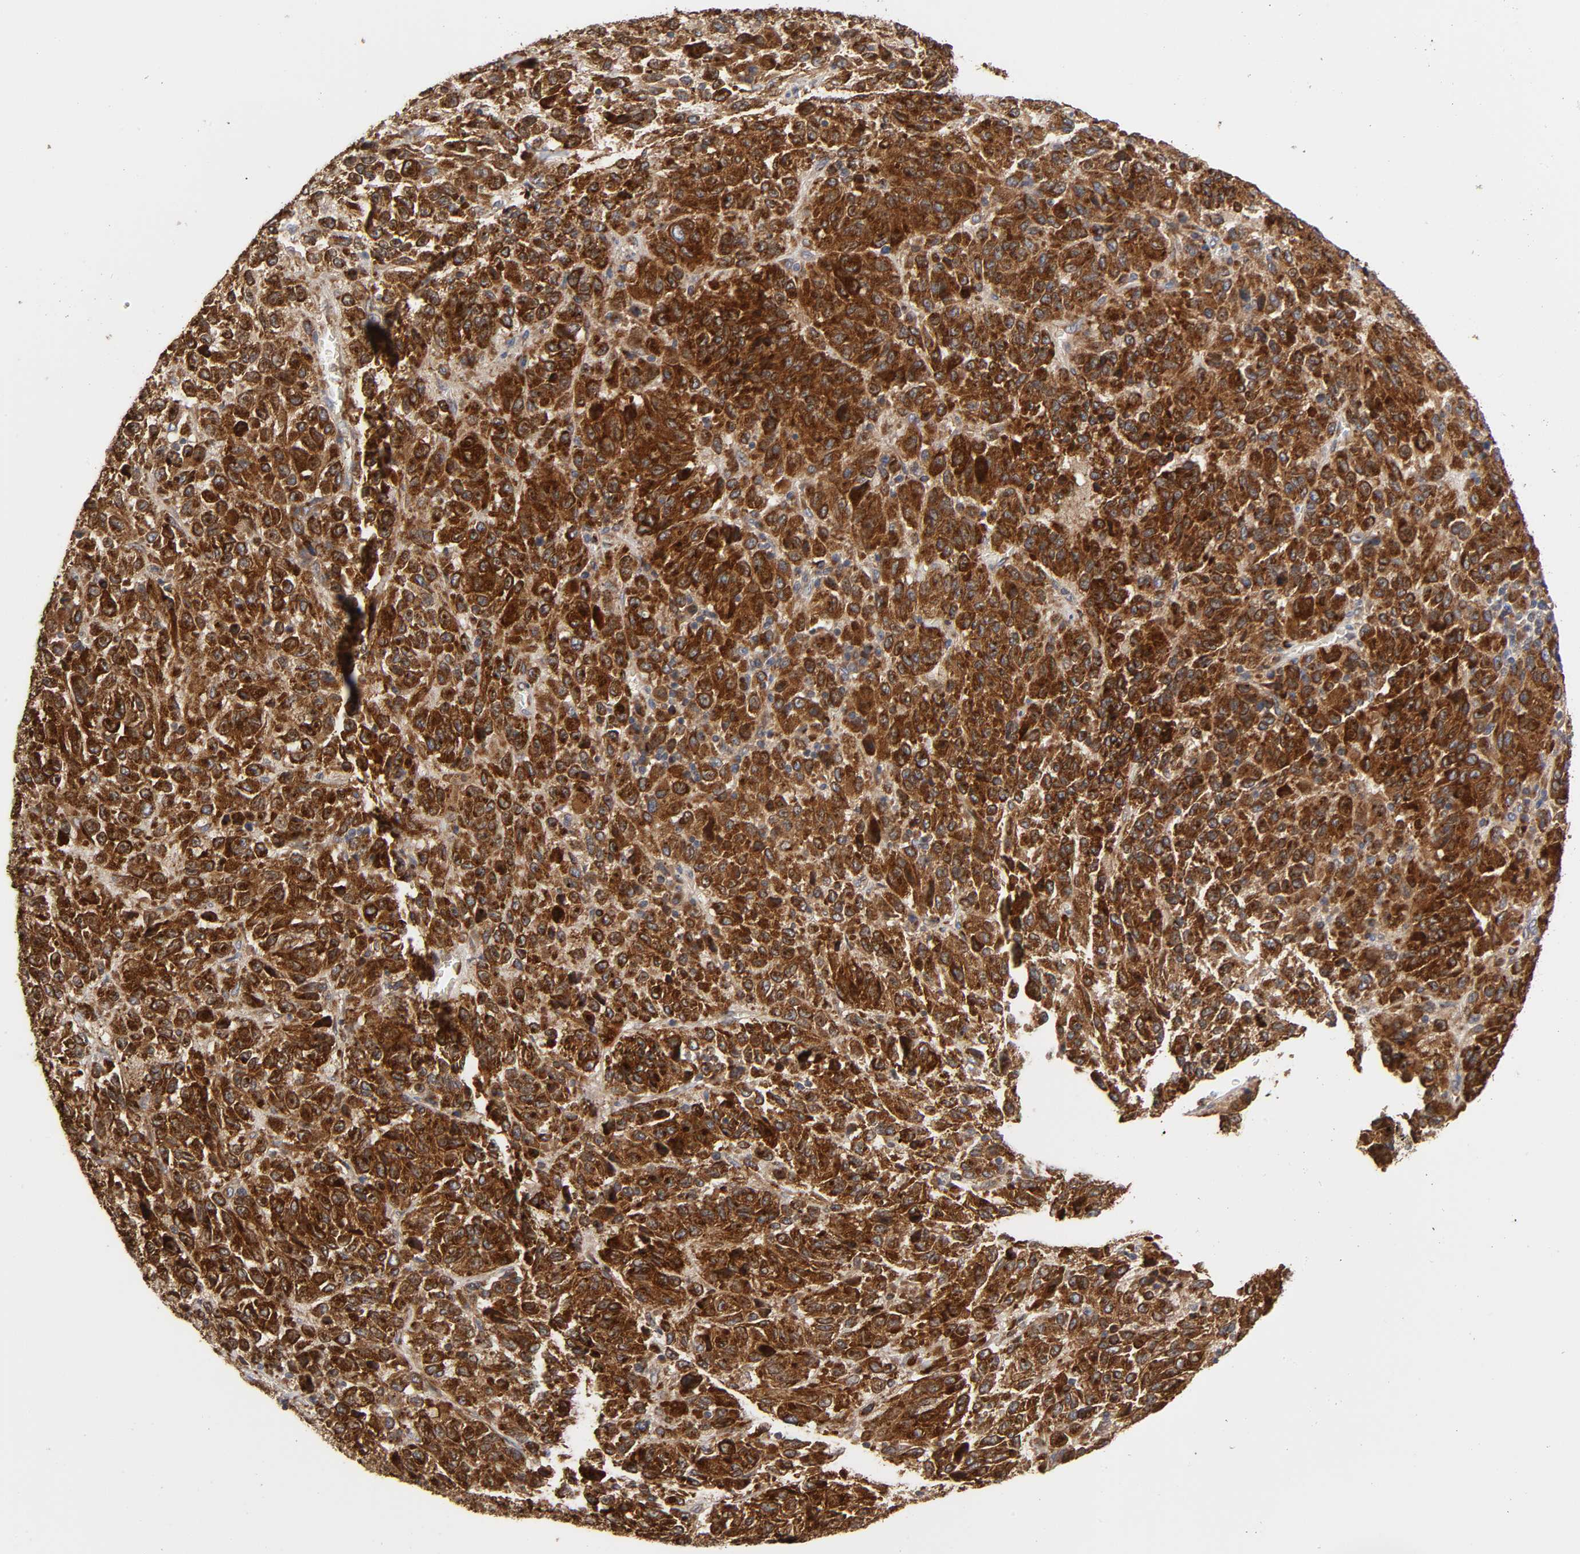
{"staining": {"intensity": "strong", "quantity": ">75%", "location": "cytoplasmic/membranous"}, "tissue": "melanoma", "cell_type": "Tumor cells", "image_type": "cancer", "snomed": [{"axis": "morphology", "description": "Malignant melanoma, Metastatic site"}, {"axis": "topography", "description": "Lung"}], "caption": "Tumor cells exhibit high levels of strong cytoplasmic/membranous expression in approximately >75% of cells in human malignant melanoma (metastatic site).", "gene": "GNPTG", "patient": {"sex": "male", "age": 64}}